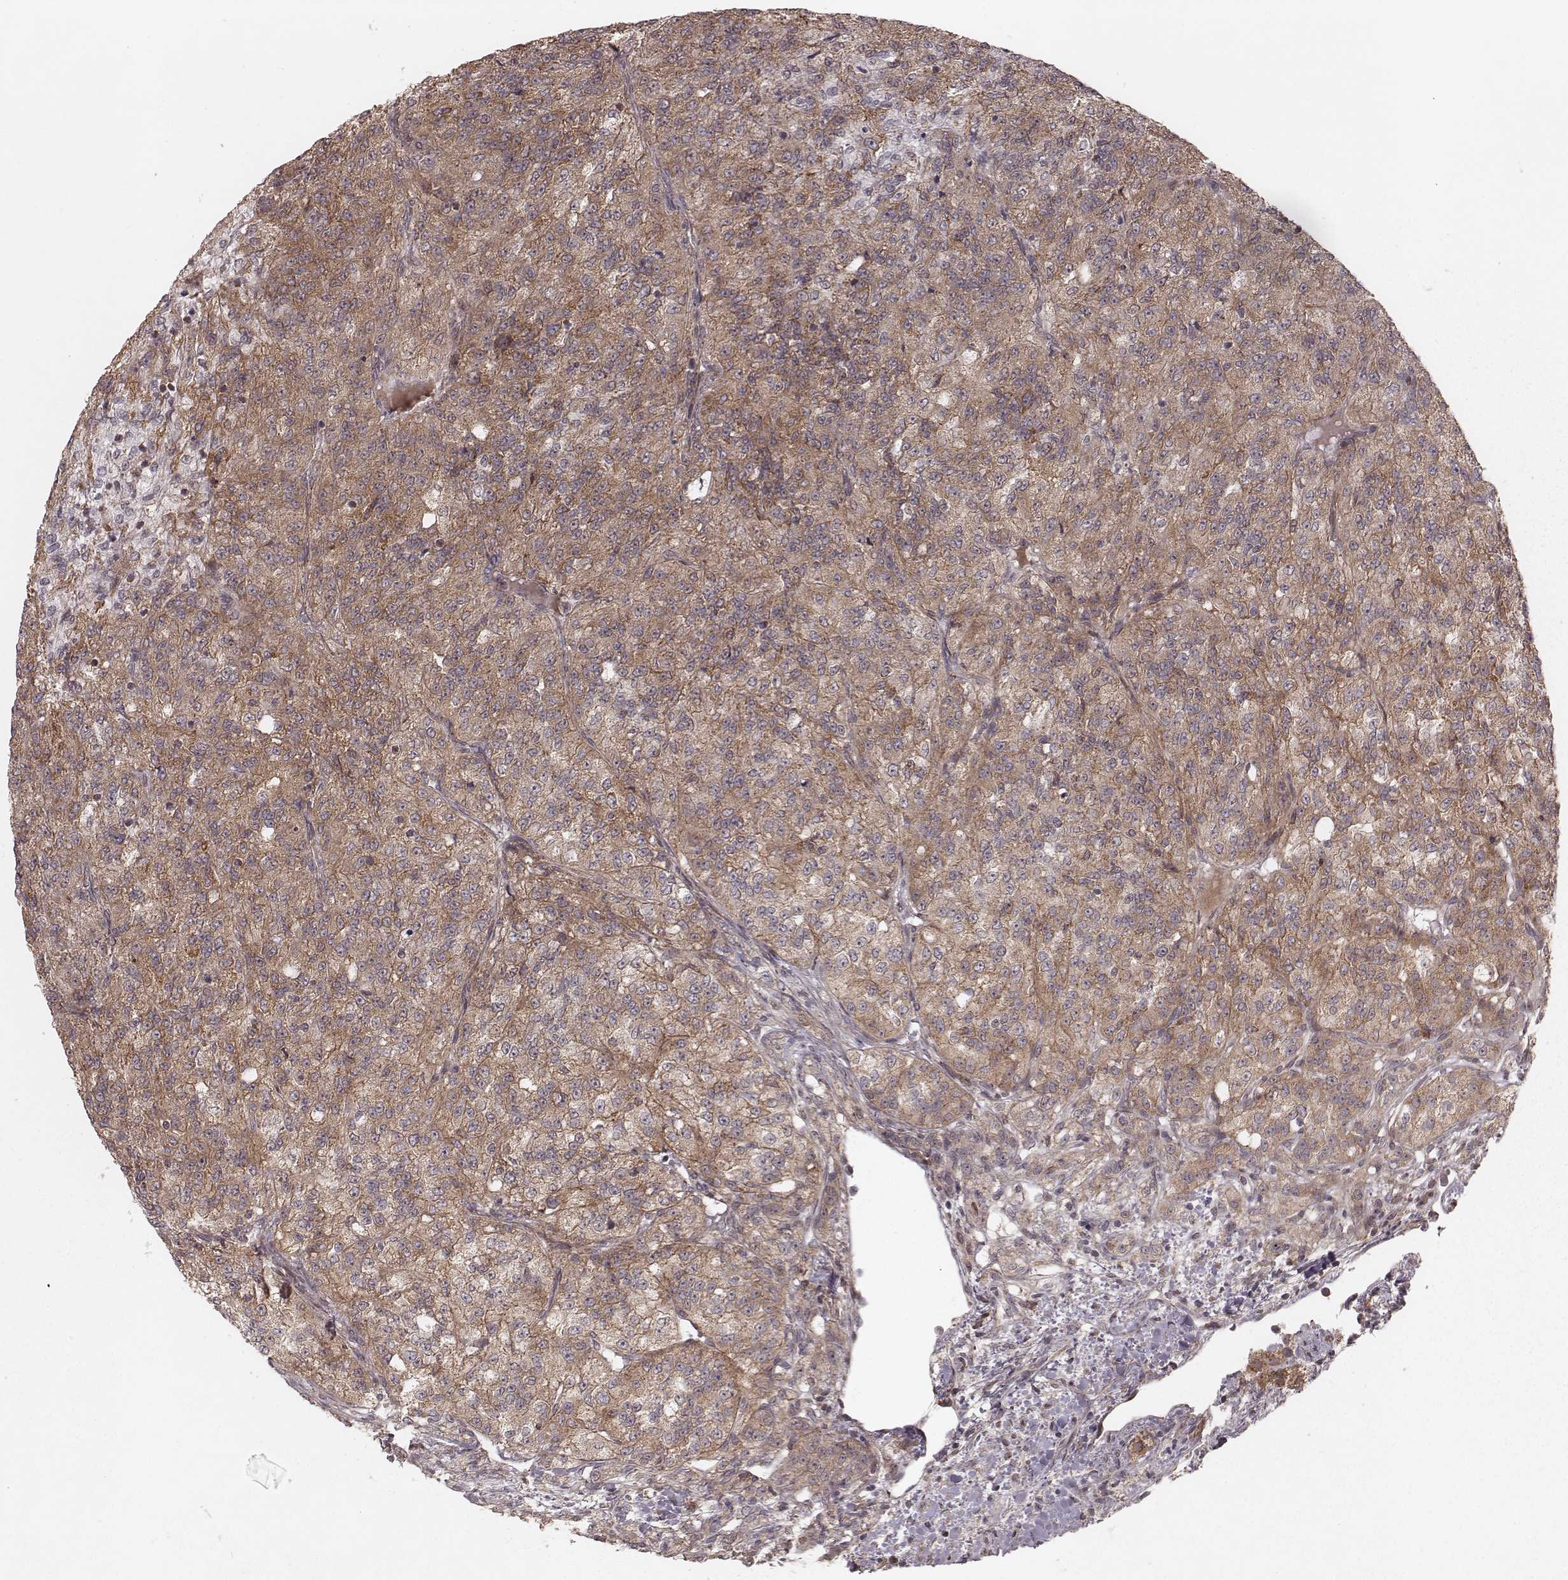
{"staining": {"intensity": "weak", "quantity": ">75%", "location": "cytoplasmic/membranous"}, "tissue": "renal cancer", "cell_type": "Tumor cells", "image_type": "cancer", "snomed": [{"axis": "morphology", "description": "Adenocarcinoma, NOS"}, {"axis": "topography", "description": "Kidney"}], "caption": "Renal adenocarcinoma tissue reveals weak cytoplasmic/membranous staining in approximately >75% of tumor cells", "gene": "NDUFA7", "patient": {"sex": "female", "age": 63}}